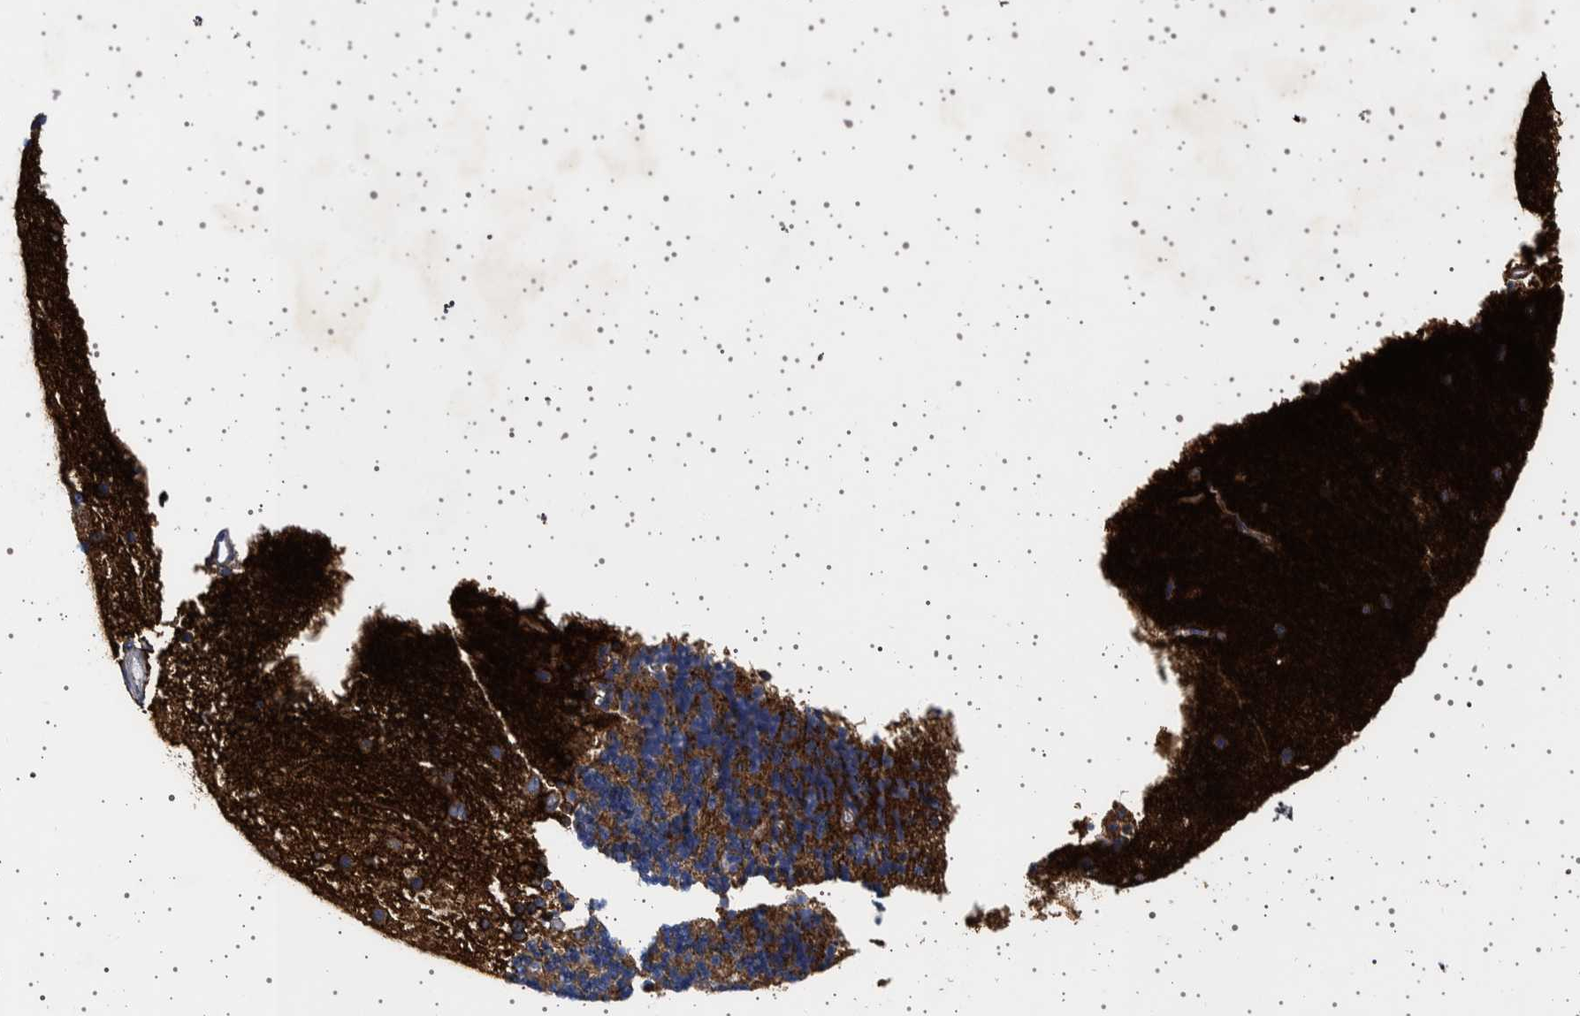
{"staining": {"intensity": "moderate", "quantity": "25%-75%", "location": "cytoplasmic/membranous"}, "tissue": "cerebellum", "cell_type": "Cells in granular layer", "image_type": "normal", "snomed": [{"axis": "morphology", "description": "Normal tissue, NOS"}, {"axis": "topography", "description": "Cerebellum"}], "caption": "The immunohistochemical stain labels moderate cytoplasmic/membranous staining in cells in granular layer of normal cerebellum.", "gene": "SEPTIN4", "patient": {"sex": "female", "age": 54}}